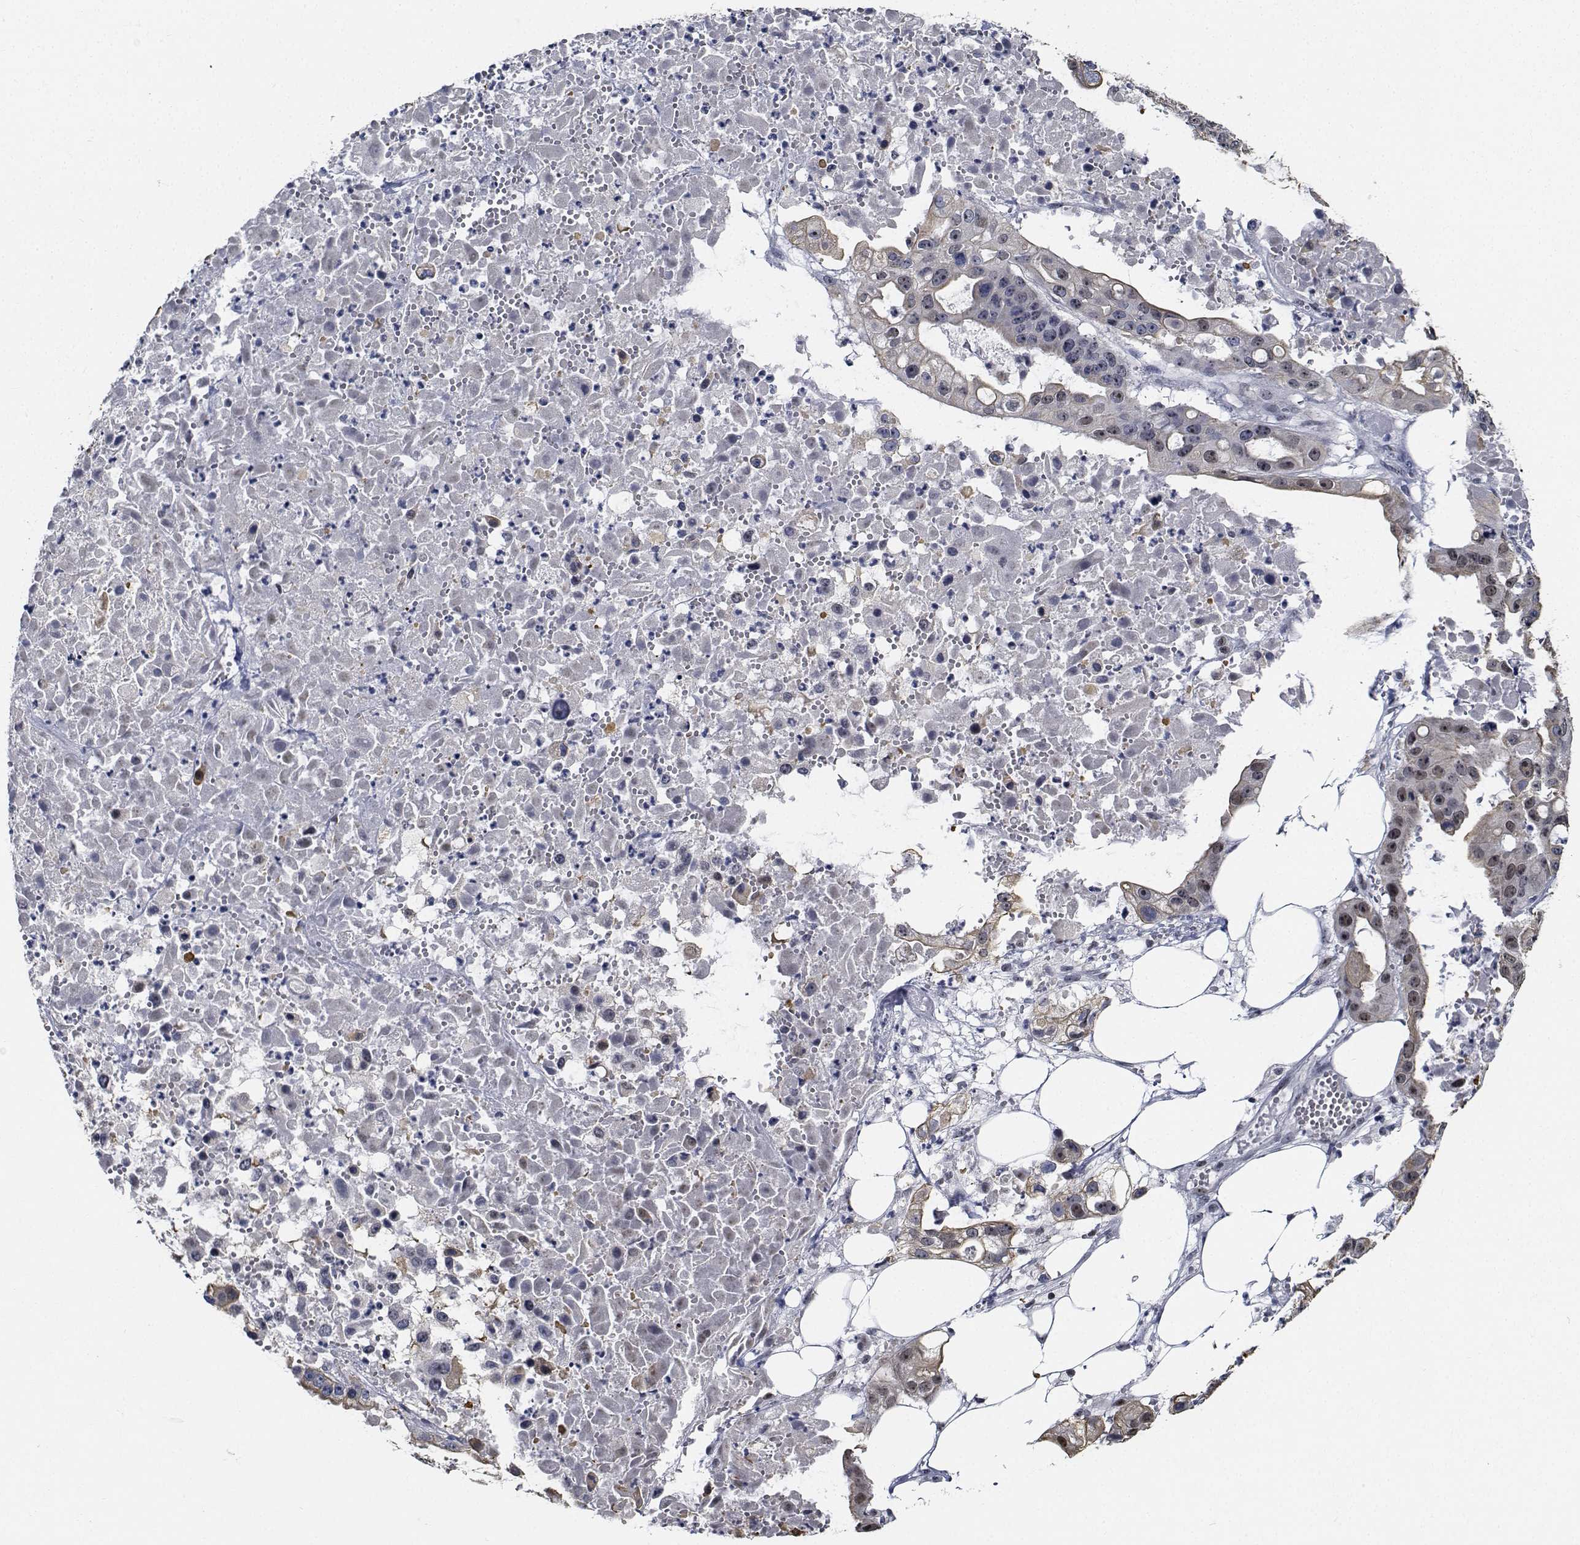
{"staining": {"intensity": "negative", "quantity": "none", "location": "none"}, "tissue": "ovarian cancer", "cell_type": "Tumor cells", "image_type": "cancer", "snomed": [{"axis": "morphology", "description": "Cystadenocarcinoma, serous, NOS"}, {"axis": "topography", "description": "Ovary"}], "caption": "Tumor cells are negative for protein expression in human ovarian cancer.", "gene": "NVL", "patient": {"sex": "female", "age": 56}}